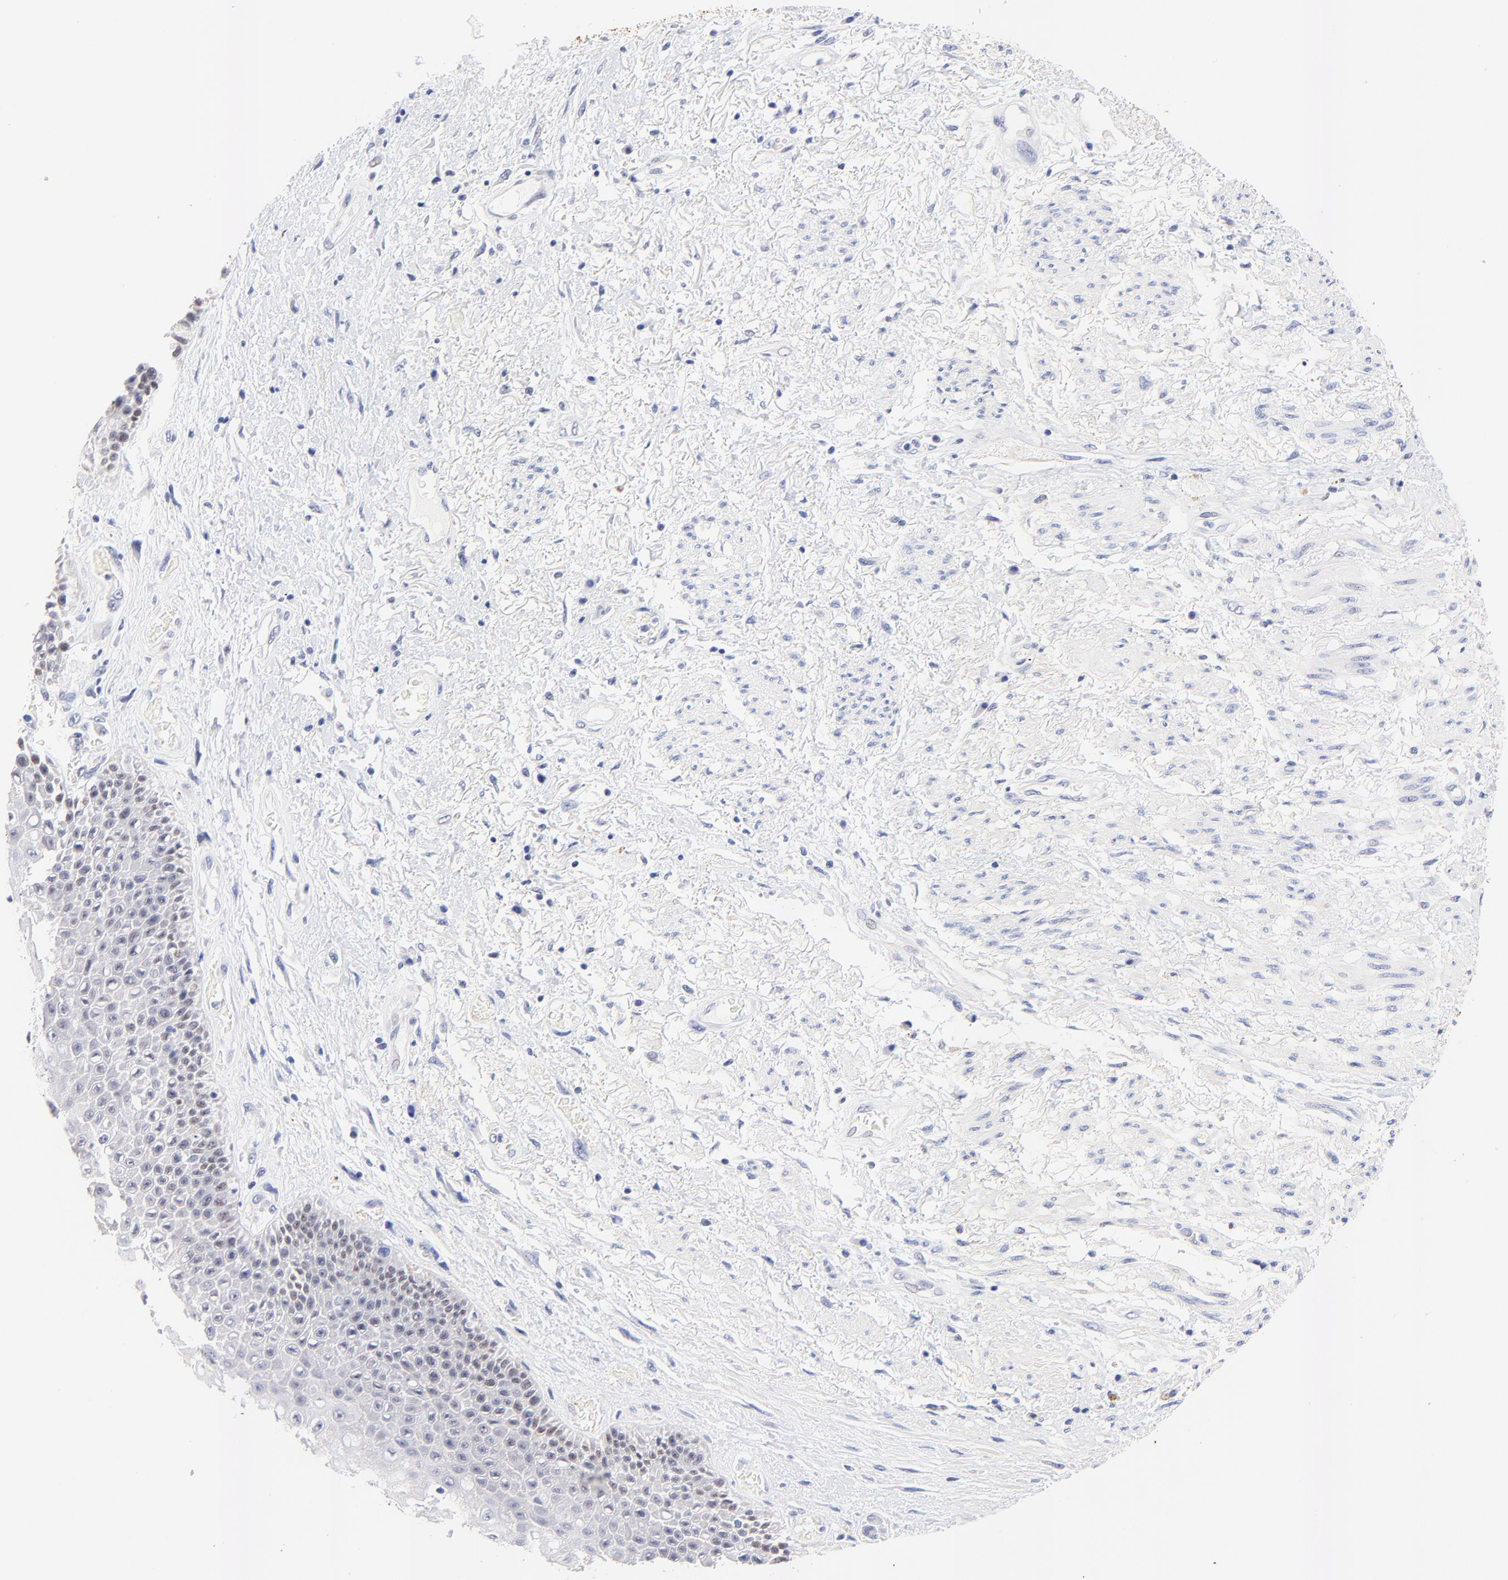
{"staining": {"intensity": "moderate", "quantity": "<25%", "location": "nuclear"}, "tissue": "skin", "cell_type": "Epidermal cells", "image_type": "normal", "snomed": [{"axis": "morphology", "description": "Normal tissue, NOS"}, {"axis": "topography", "description": "Anal"}], "caption": "IHC image of normal skin stained for a protein (brown), which shows low levels of moderate nuclear positivity in approximately <25% of epidermal cells.", "gene": "FAM117B", "patient": {"sex": "female", "age": 46}}